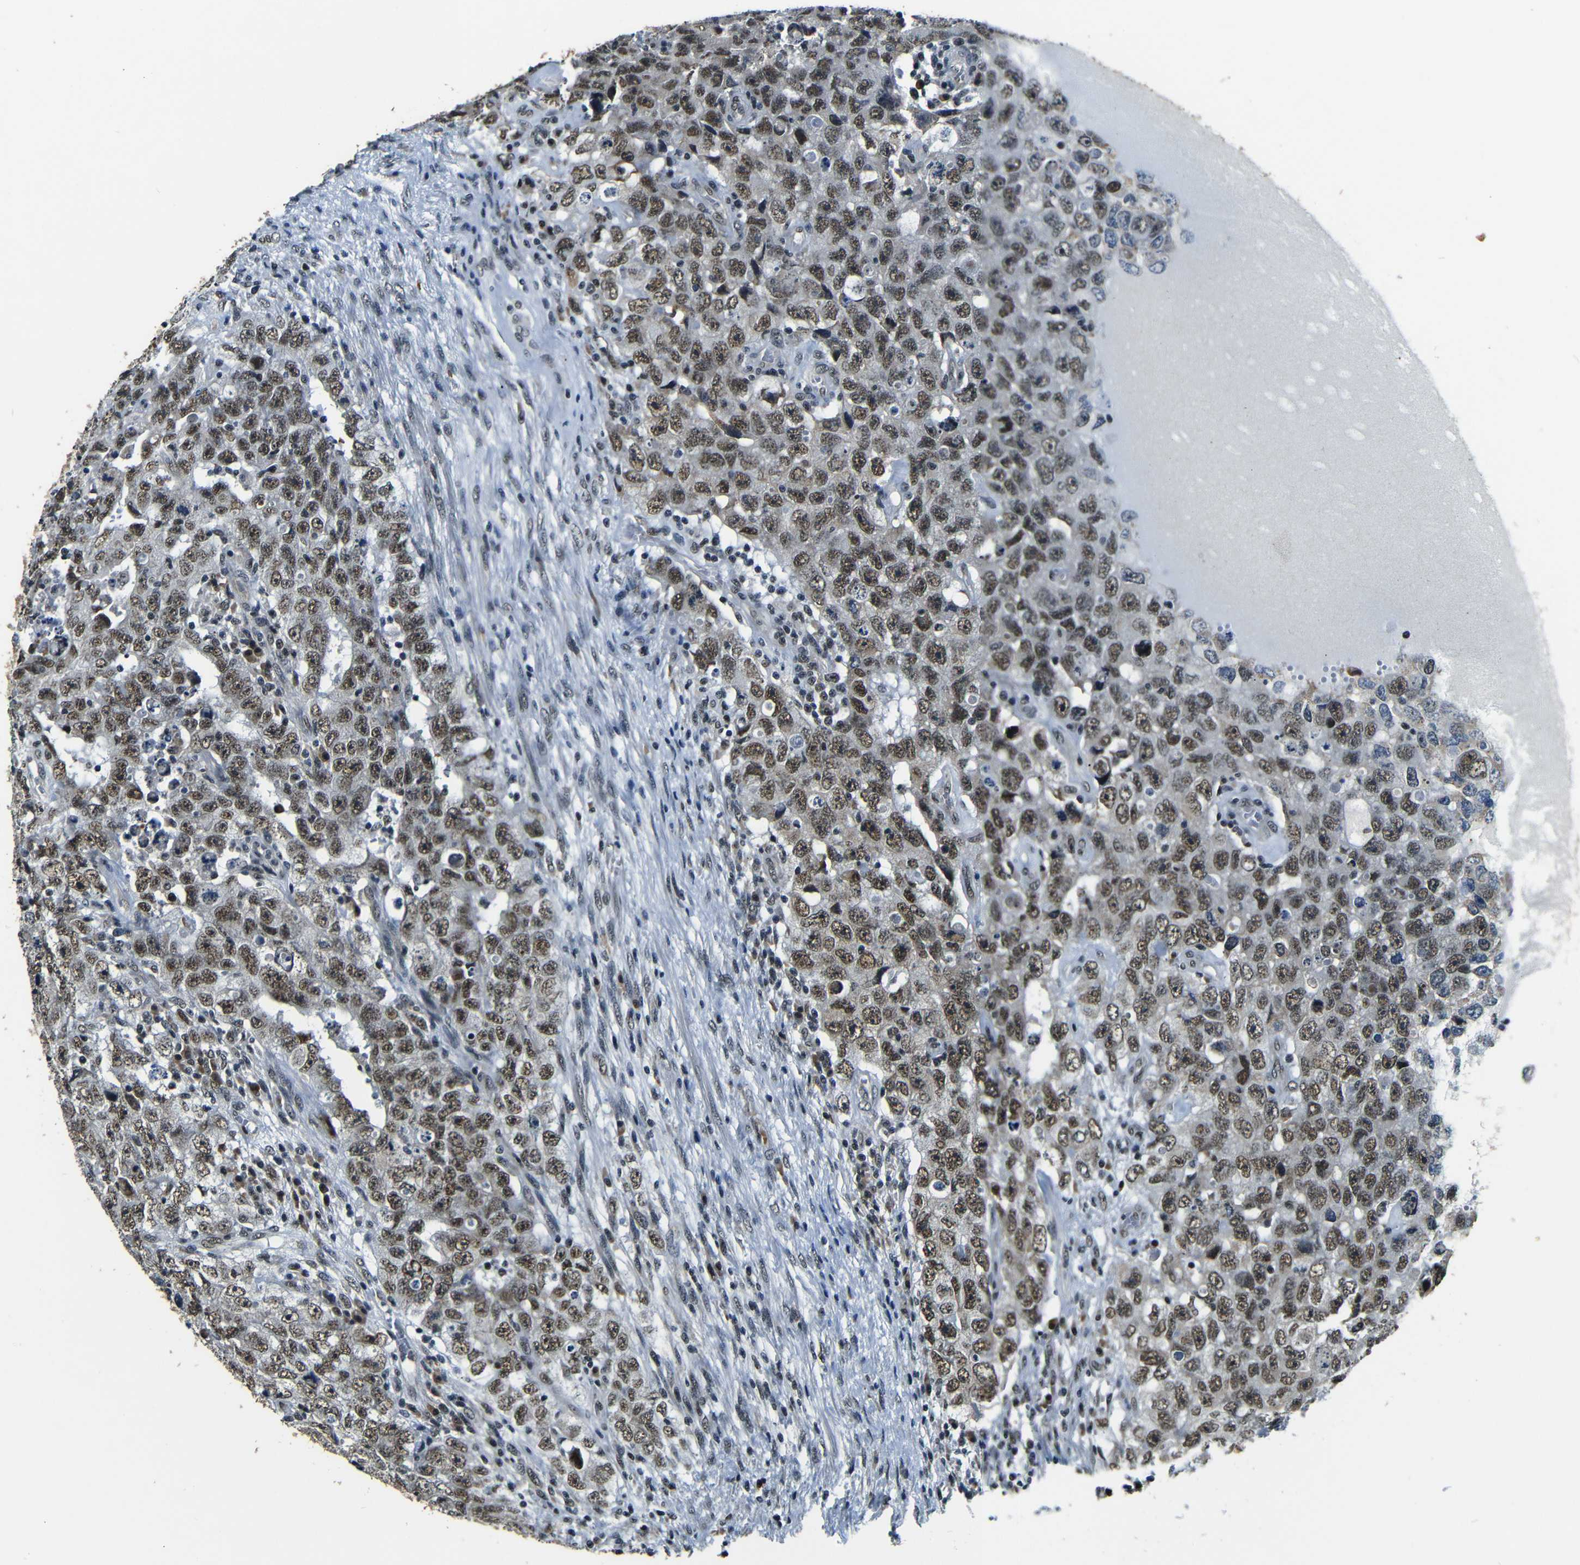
{"staining": {"intensity": "moderate", "quantity": ">75%", "location": "nuclear"}, "tissue": "testis cancer", "cell_type": "Tumor cells", "image_type": "cancer", "snomed": [{"axis": "morphology", "description": "Carcinoma, Embryonal, NOS"}, {"axis": "topography", "description": "Testis"}], "caption": "DAB (3,3'-diaminobenzidine) immunohistochemical staining of human testis cancer (embryonal carcinoma) demonstrates moderate nuclear protein expression in approximately >75% of tumor cells.", "gene": "FOXD4", "patient": {"sex": "male", "age": 26}}